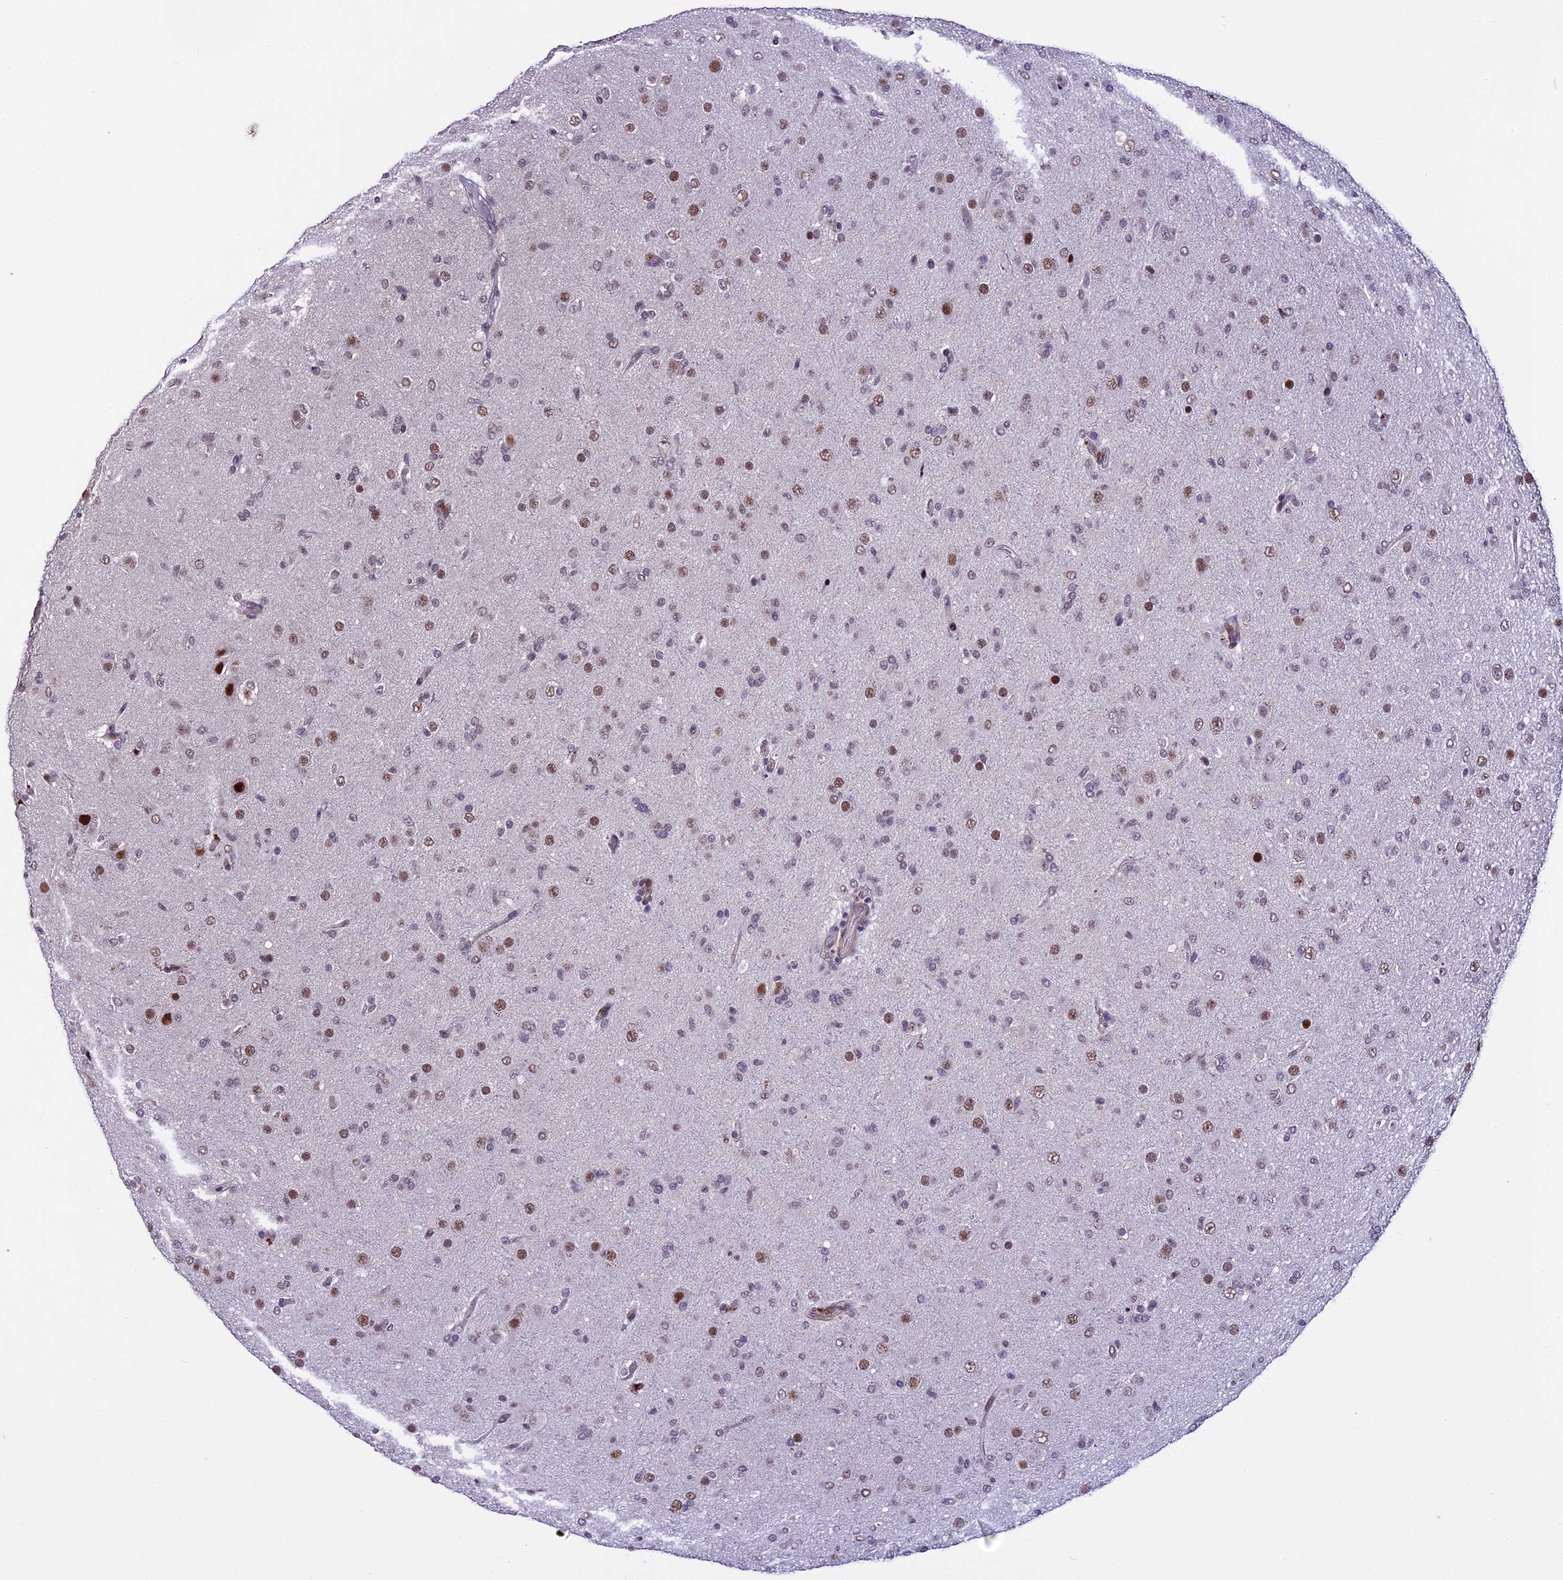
{"staining": {"intensity": "moderate", "quantity": "25%-75%", "location": "nuclear"}, "tissue": "glioma", "cell_type": "Tumor cells", "image_type": "cancer", "snomed": [{"axis": "morphology", "description": "Glioma, malignant, Low grade"}, {"axis": "topography", "description": "Brain"}], "caption": "This image reveals immunohistochemistry staining of malignant low-grade glioma, with medium moderate nuclear positivity in approximately 25%-75% of tumor cells.", "gene": "TCP11L2", "patient": {"sex": "male", "age": 65}}